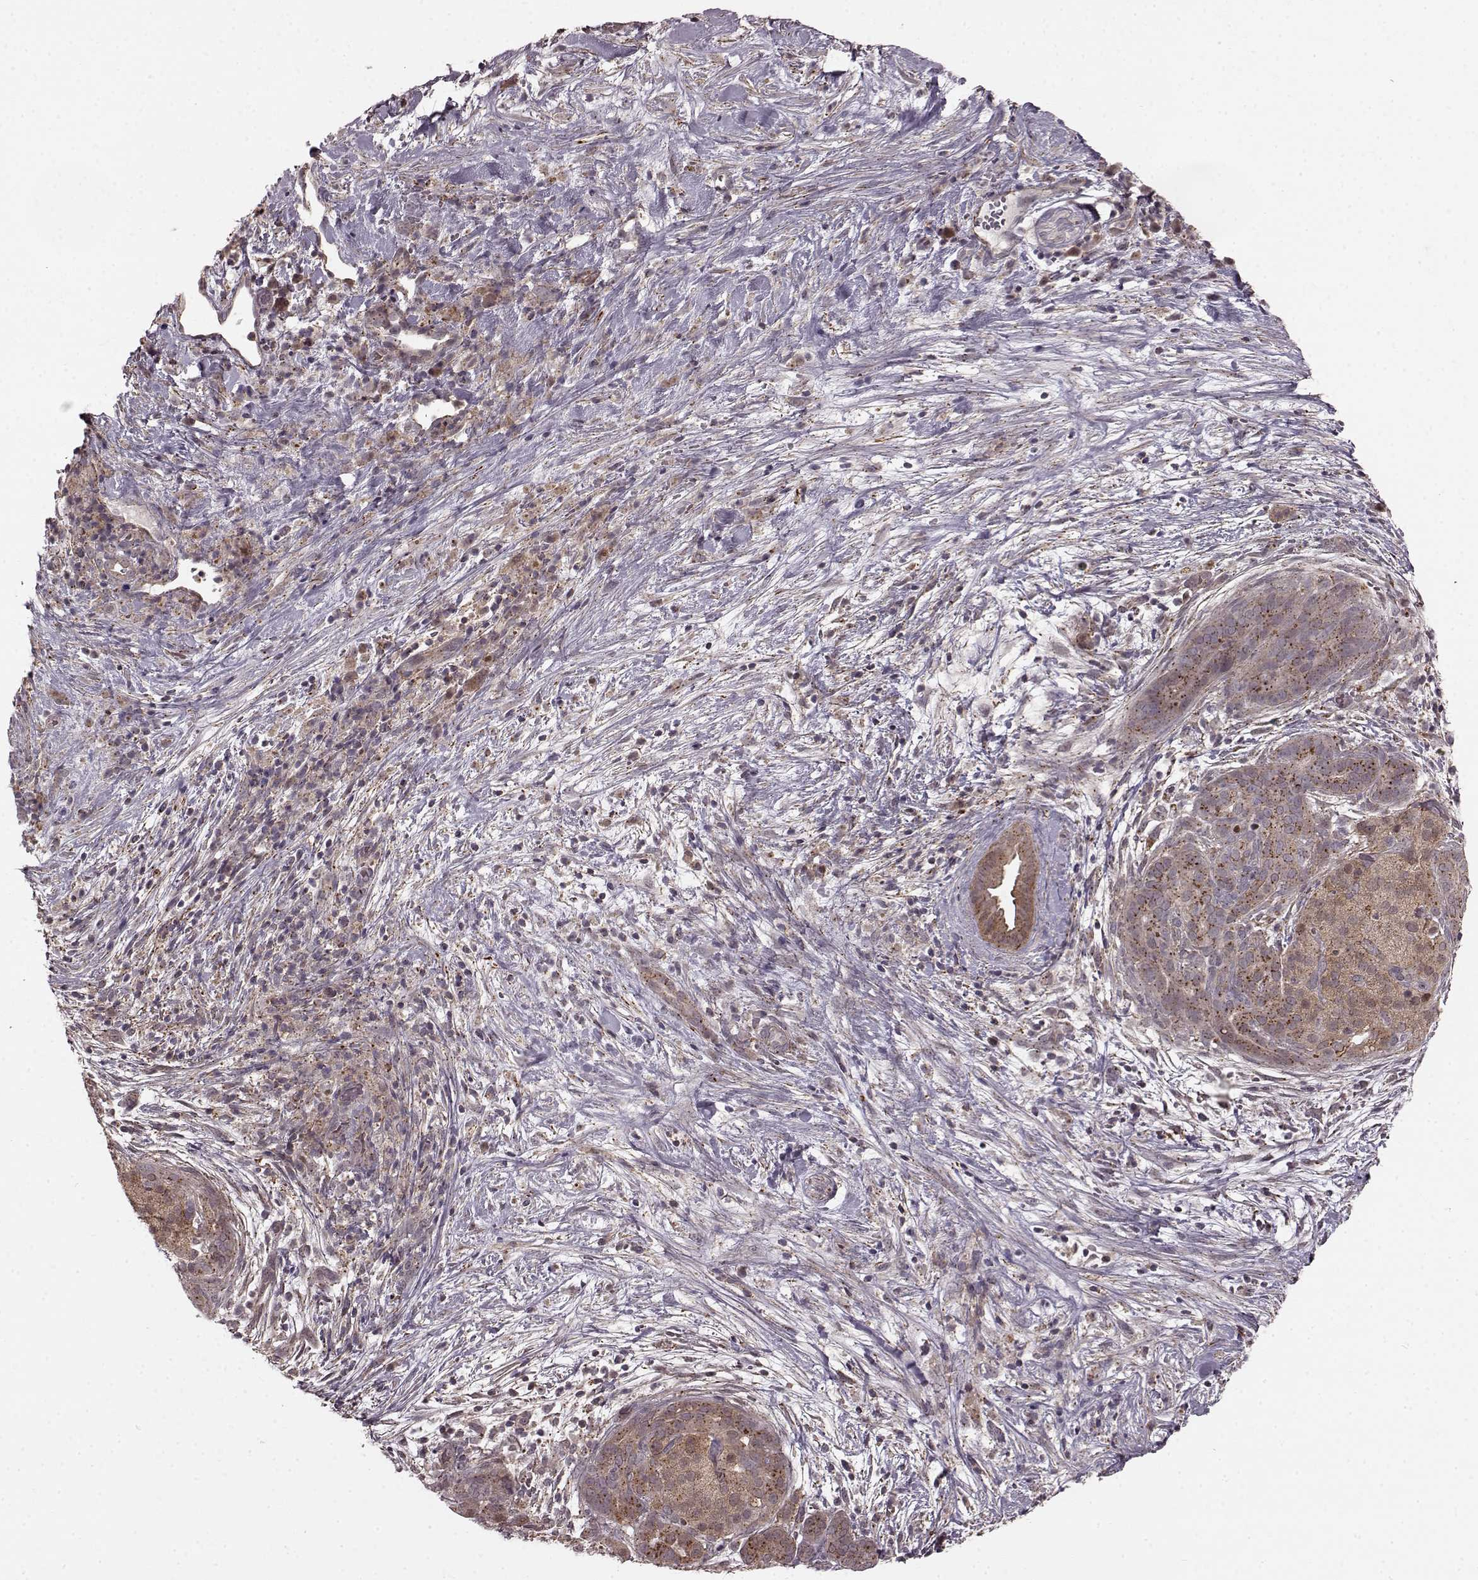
{"staining": {"intensity": "moderate", "quantity": "25%-75%", "location": "cytoplasmic/membranous"}, "tissue": "pancreatic cancer", "cell_type": "Tumor cells", "image_type": "cancer", "snomed": [{"axis": "morphology", "description": "Adenocarcinoma, NOS"}, {"axis": "topography", "description": "Pancreas"}], "caption": "Moderate cytoplasmic/membranous expression is present in approximately 25%-75% of tumor cells in adenocarcinoma (pancreatic). The protein is shown in brown color, while the nuclei are stained blue.", "gene": "GSS", "patient": {"sex": "male", "age": 44}}